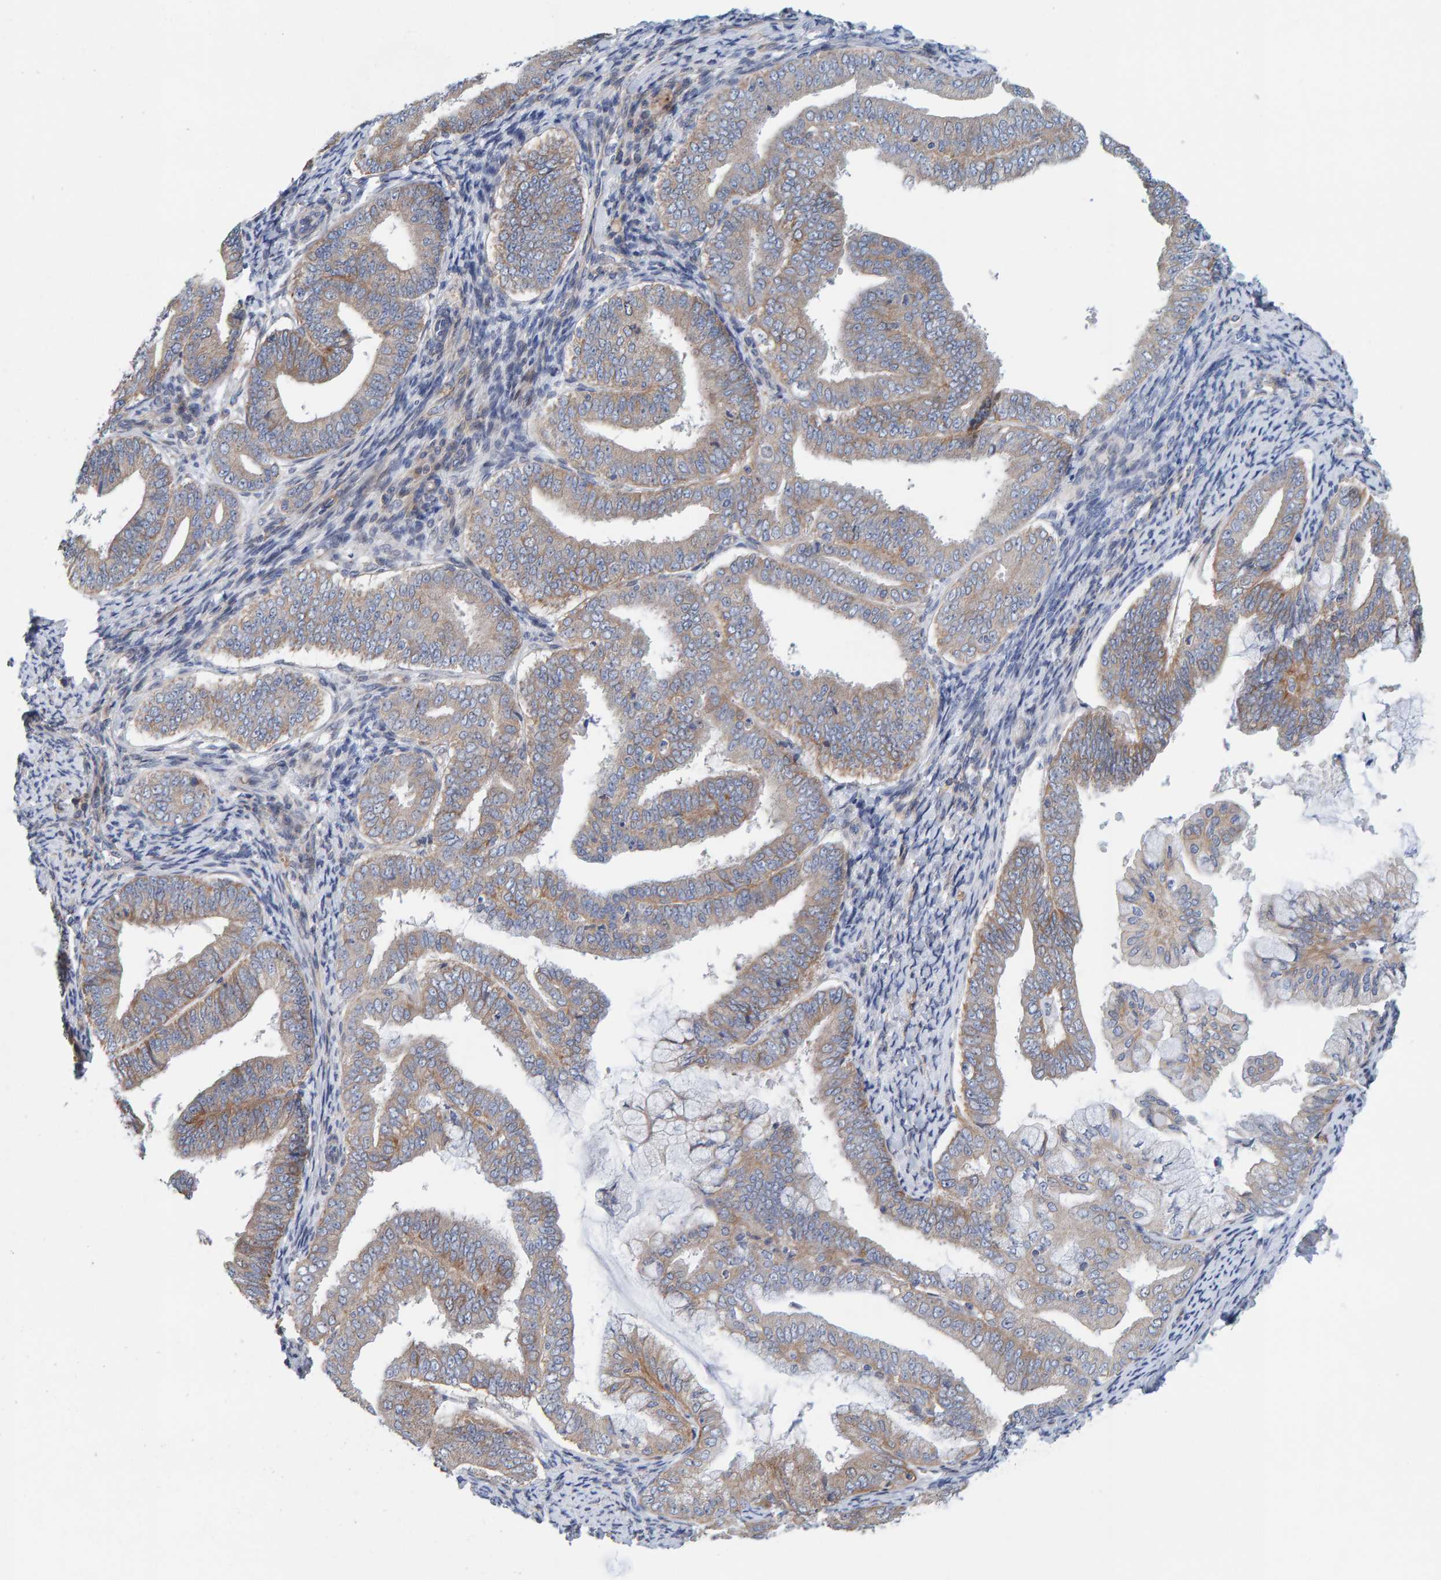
{"staining": {"intensity": "moderate", "quantity": "25%-75%", "location": "cytoplasmic/membranous"}, "tissue": "endometrial cancer", "cell_type": "Tumor cells", "image_type": "cancer", "snomed": [{"axis": "morphology", "description": "Adenocarcinoma, NOS"}, {"axis": "topography", "description": "Endometrium"}], "caption": "A brown stain labels moderate cytoplasmic/membranous positivity of a protein in adenocarcinoma (endometrial) tumor cells. The staining was performed using DAB (3,3'-diaminobenzidine) to visualize the protein expression in brown, while the nuclei were stained in blue with hematoxylin (Magnification: 20x).", "gene": "RGP1", "patient": {"sex": "female", "age": 63}}